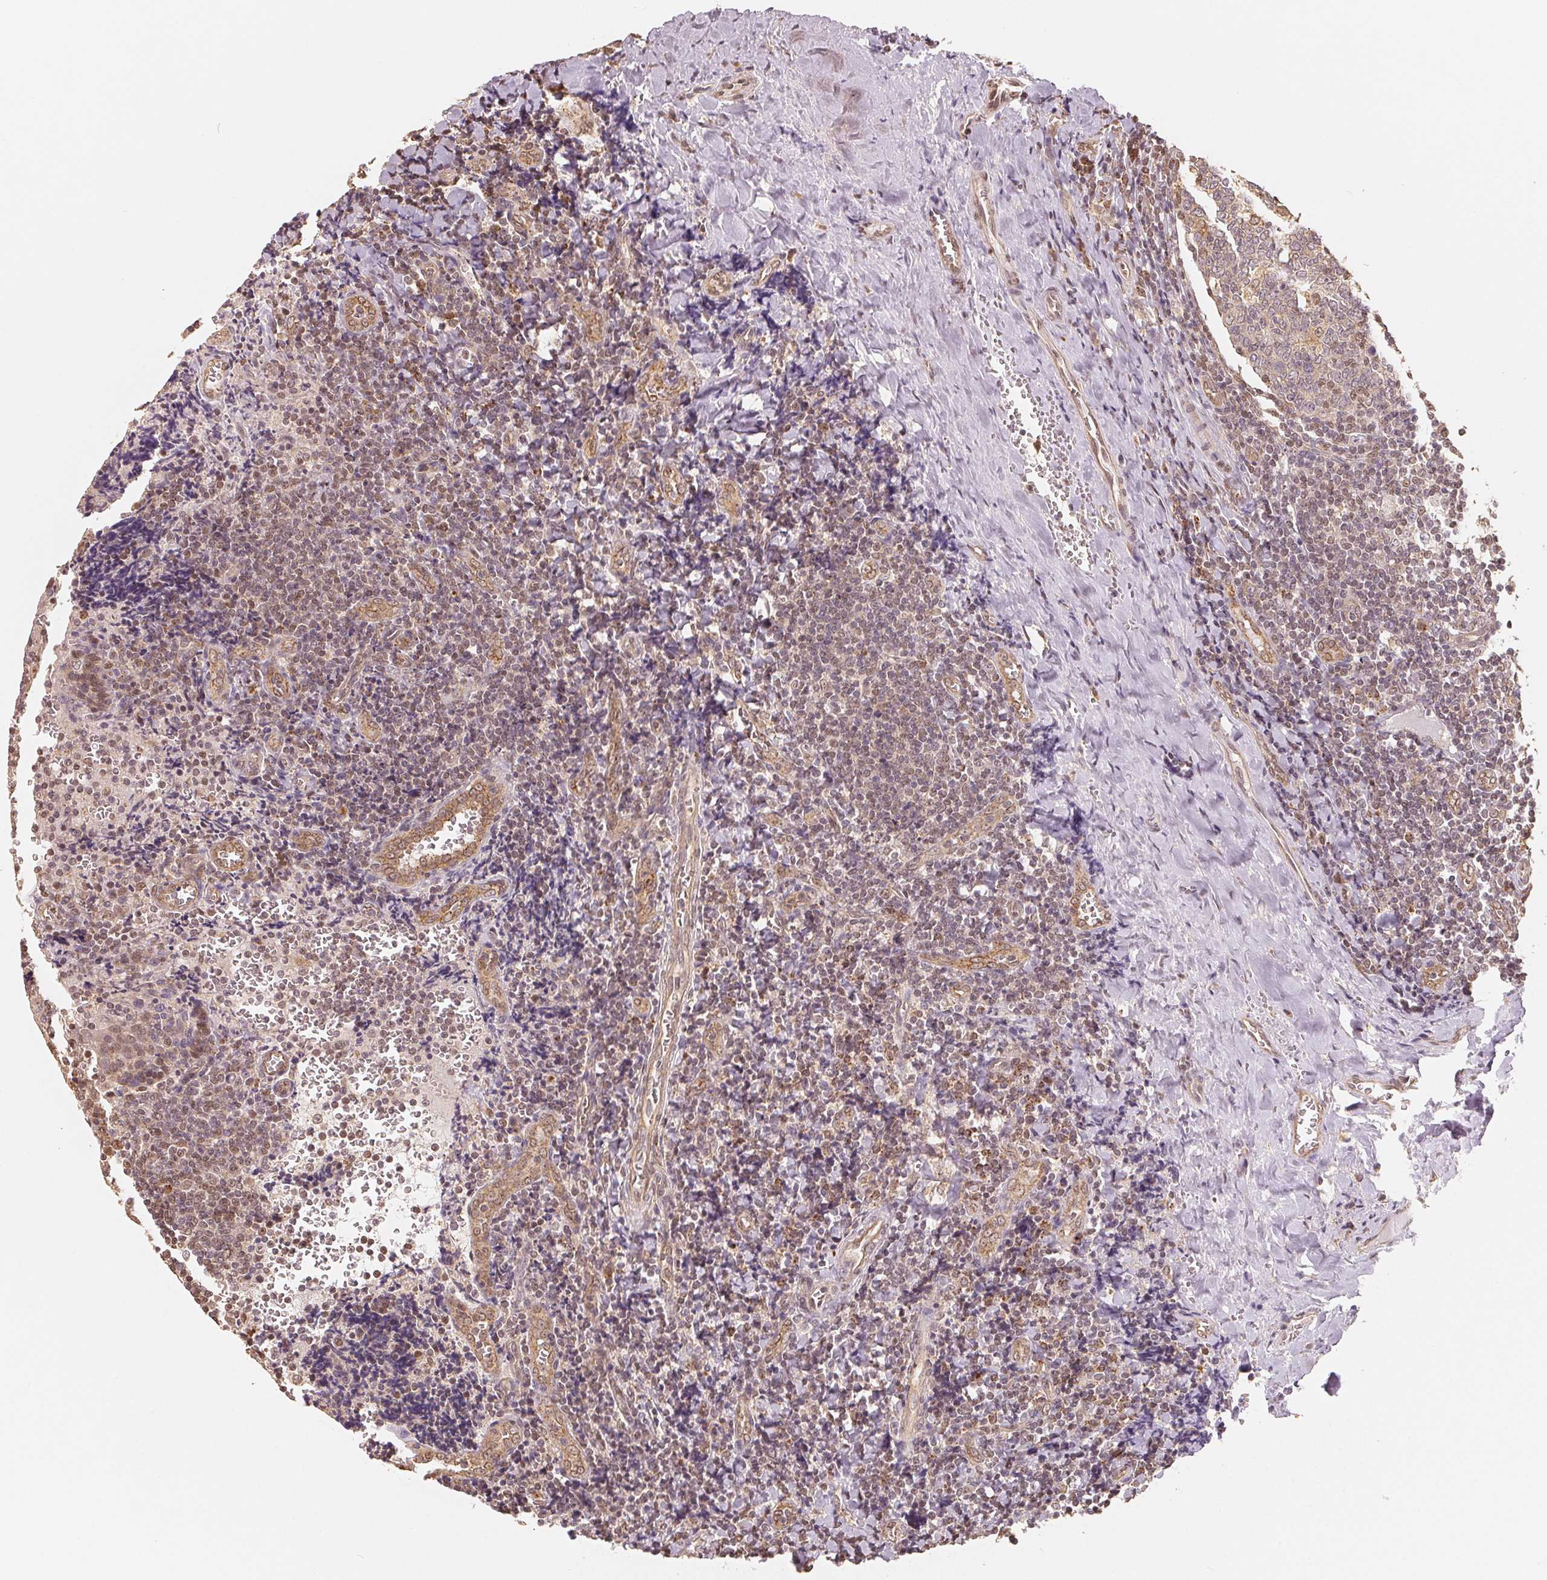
{"staining": {"intensity": "moderate", "quantity": "<25%", "location": "nuclear"}, "tissue": "tonsil", "cell_type": "Germinal center cells", "image_type": "normal", "snomed": [{"axis": "morphology", "description": "Normal tissue, NOS"}, {"axis": "morphology", "description": "Inflammation, NOS"}, {"axis": "topography", "description": "Tonsil"}], "caption": "Immunohistochemistry (IHC) photomicrograph of benign tonsil: human tonsil stained using immunohistochemistry (IHC) exhibits low levels of moderate protein expression localized specifically in the nuclear of germinal center cells, appearing as a nuclear brown color.", "gene": "GUSB", "patient": {"sex": "female", "age": 31}}